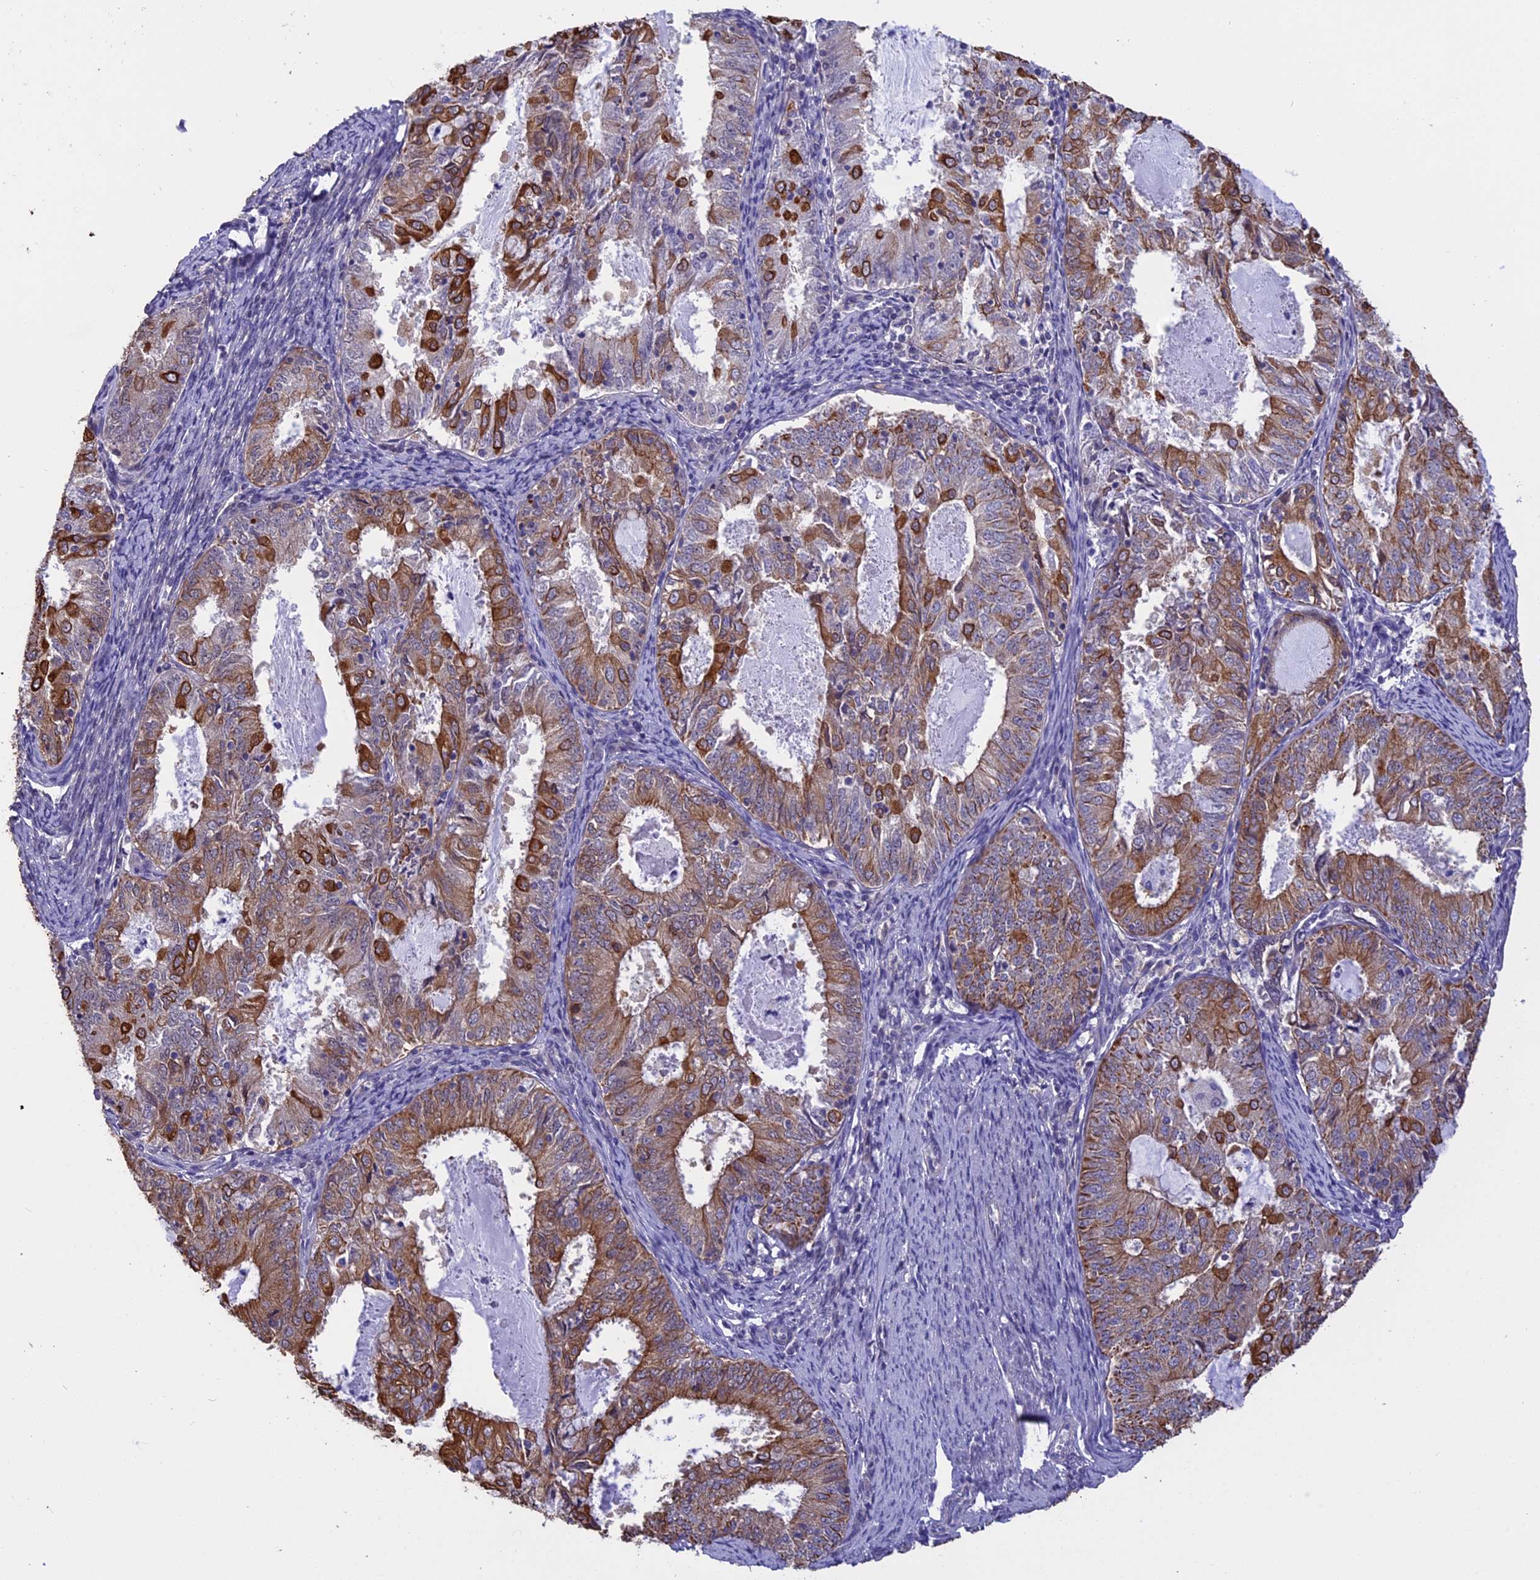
{"staining": {"intensity": "strong", "quantity": "25%-75%", "location": "cytoplasmic/membranous"}, "tissue": "endometrial cancer", "cell_type": "Tumor cells", "image_type": "cancer", "snomed": [{"axis": "morphology", "description": "Adenocarcinoma, NOS"}, {"axis": "topography", "description": "Endometrium"}], "caption": "DAB (3,3'-diaminobenzidine) immunohistochemical staining of human endometrial cancer (adenocarcinoma) demonstrates strong cytoplasmic/membranous protein positivity in about 25%-75% of tumor cells. Nuclei are stained in blue.", "gene": "STUB1", "patient": {"sex": "female", "age": 57}}